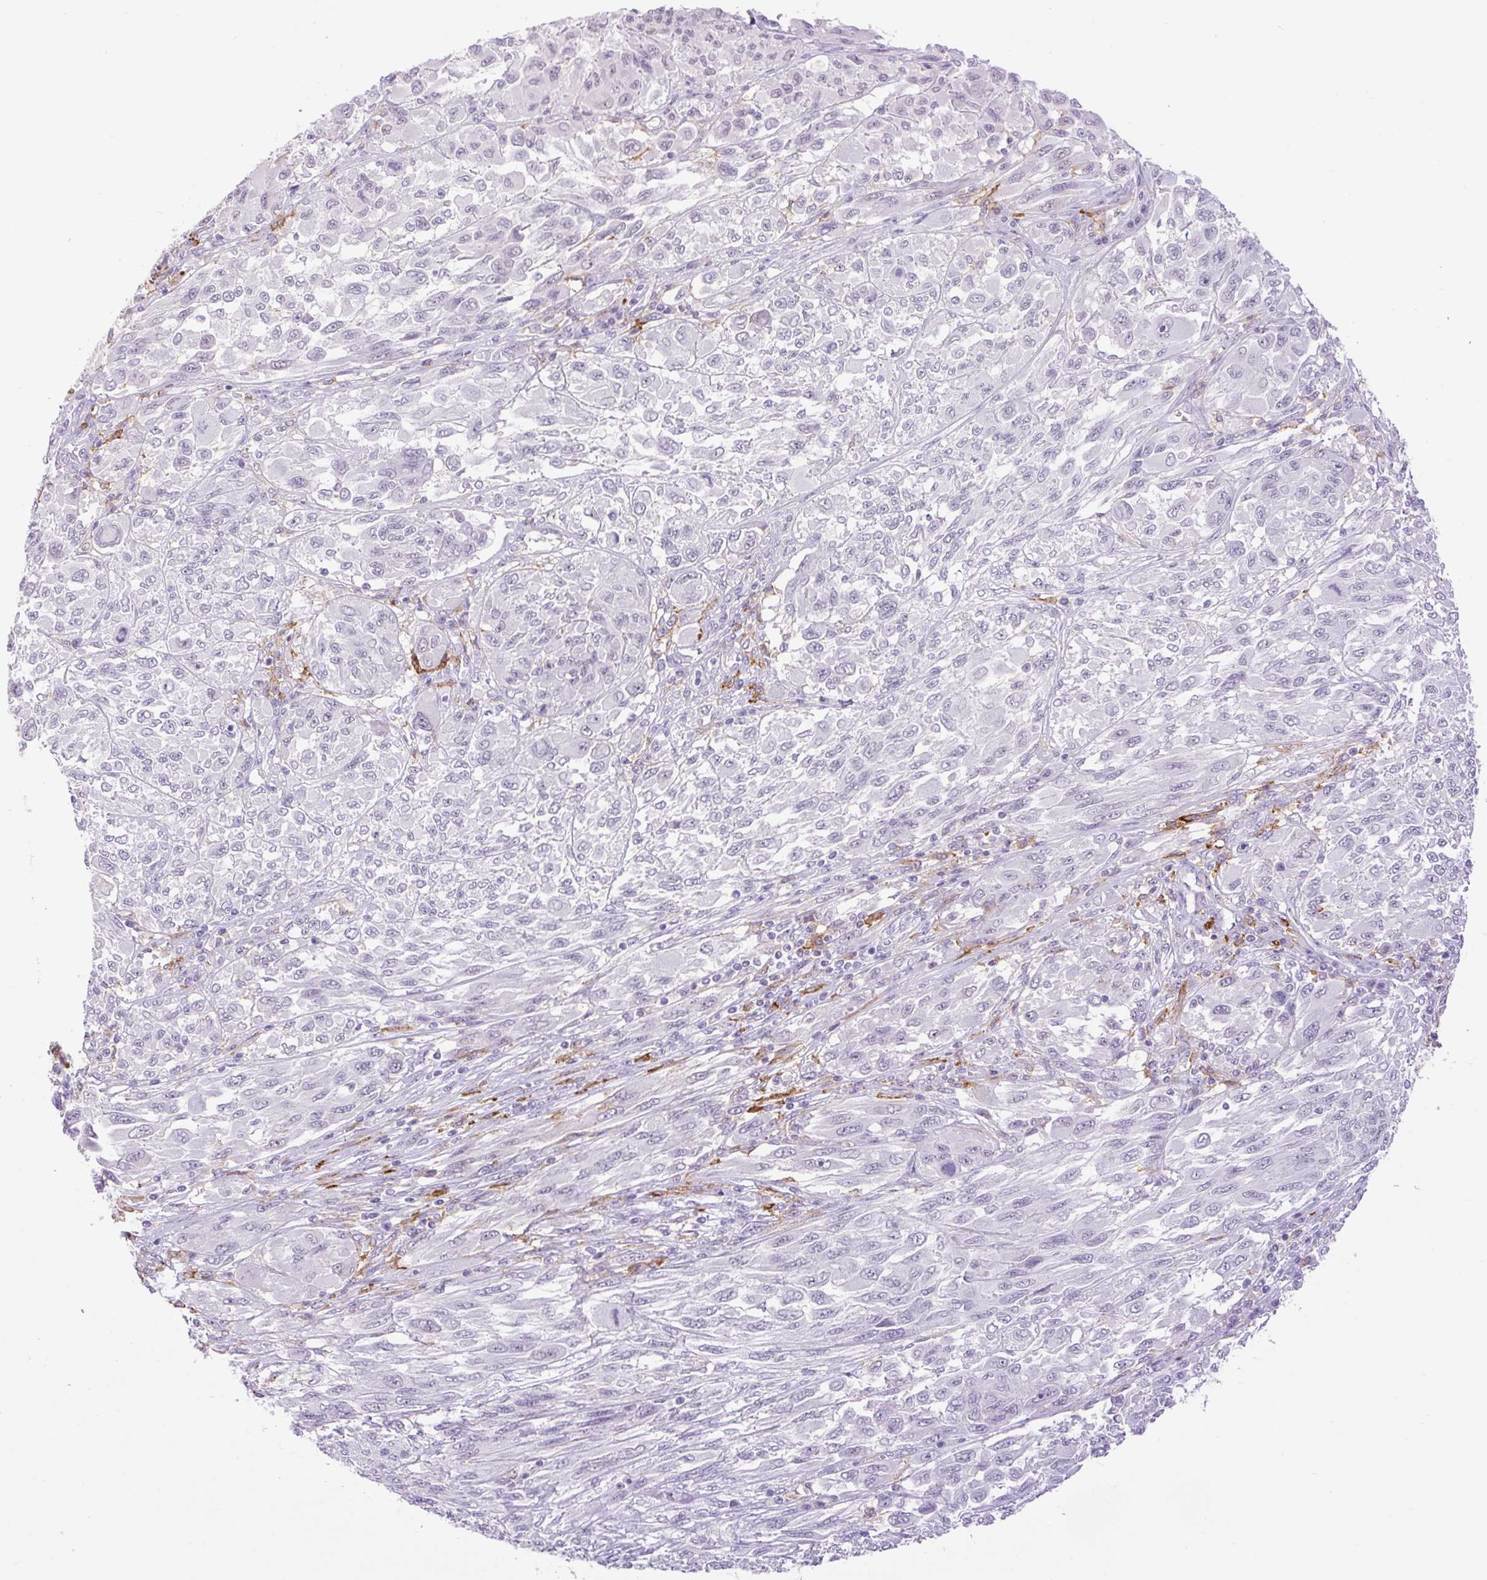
{"staining": {"intensity": "negative", "quantity": "none", "location": "none"}, "tissue": "melanoma", "cell_type": "Tumor cells", "image_type": "cancer", "snomed": [{"axis": "morphology", "description": "Malignant melanoma, NOS"}, {"axis": "topography", "description": "Skin"}], "caption": "DAB immunohistochemical staining of melanoma exhibits no significant staining in tumor cells.", "gene": "SIGLEC1", "patient": {"sex": "female", "age": 91}}